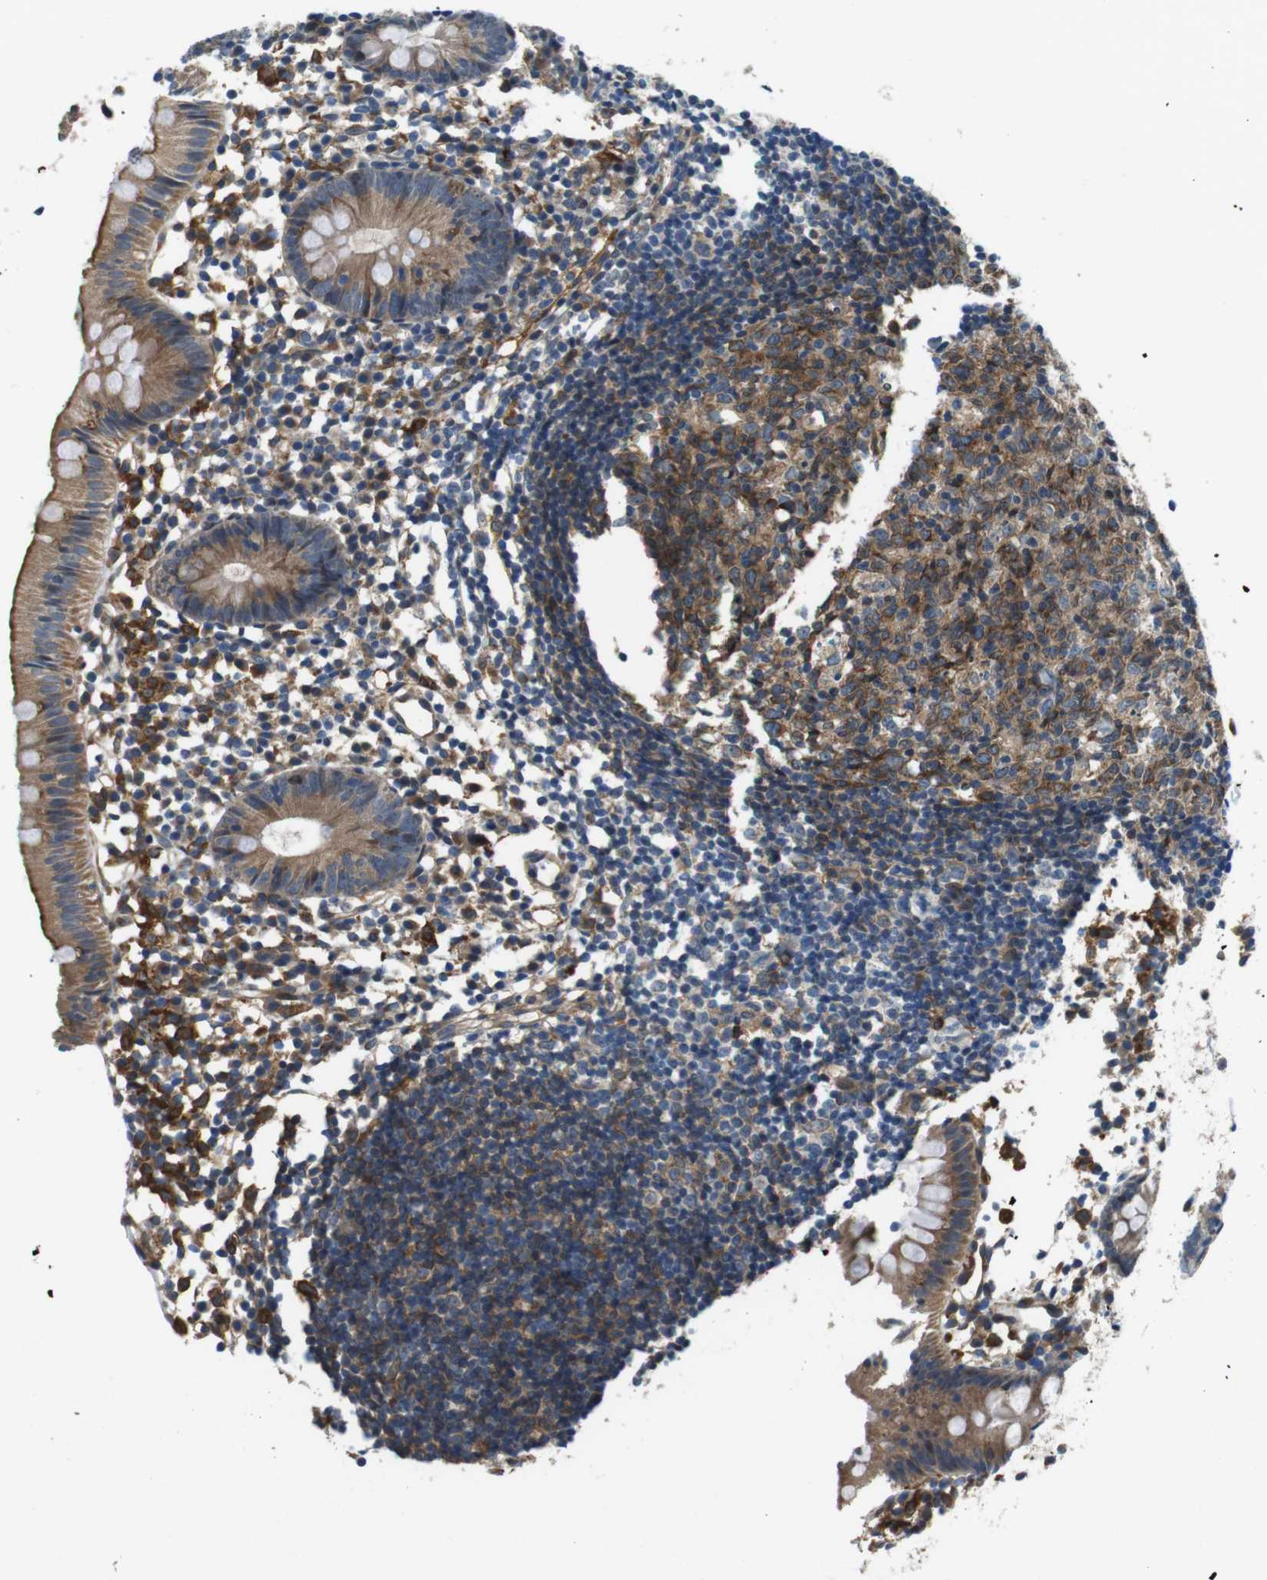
{"staining": {"intensity": "moderate", "quantity": ">75%", "location": "cytoplasmic/membranous"}, "tissue": "appendix", "cell_type": "Glandular cells", "image_type": "normal", "snomed": [{"axis": "morphology", "description": "Normal tissue, NOS"}, {"axis": "topography", "description": "Appendix"}], "caption": "Unremarkable appendix shows moderate cytoplasmic/membranous staining in about >75% of glandular cells, visualized by immunohistochemistry. The staining is performed using DAB brown chromogen to label protein expression. The nuclei are counter-stained blue using hematoxylin.", "gene": "PALD1", "patient": {"sex": "female", "age": 20}}